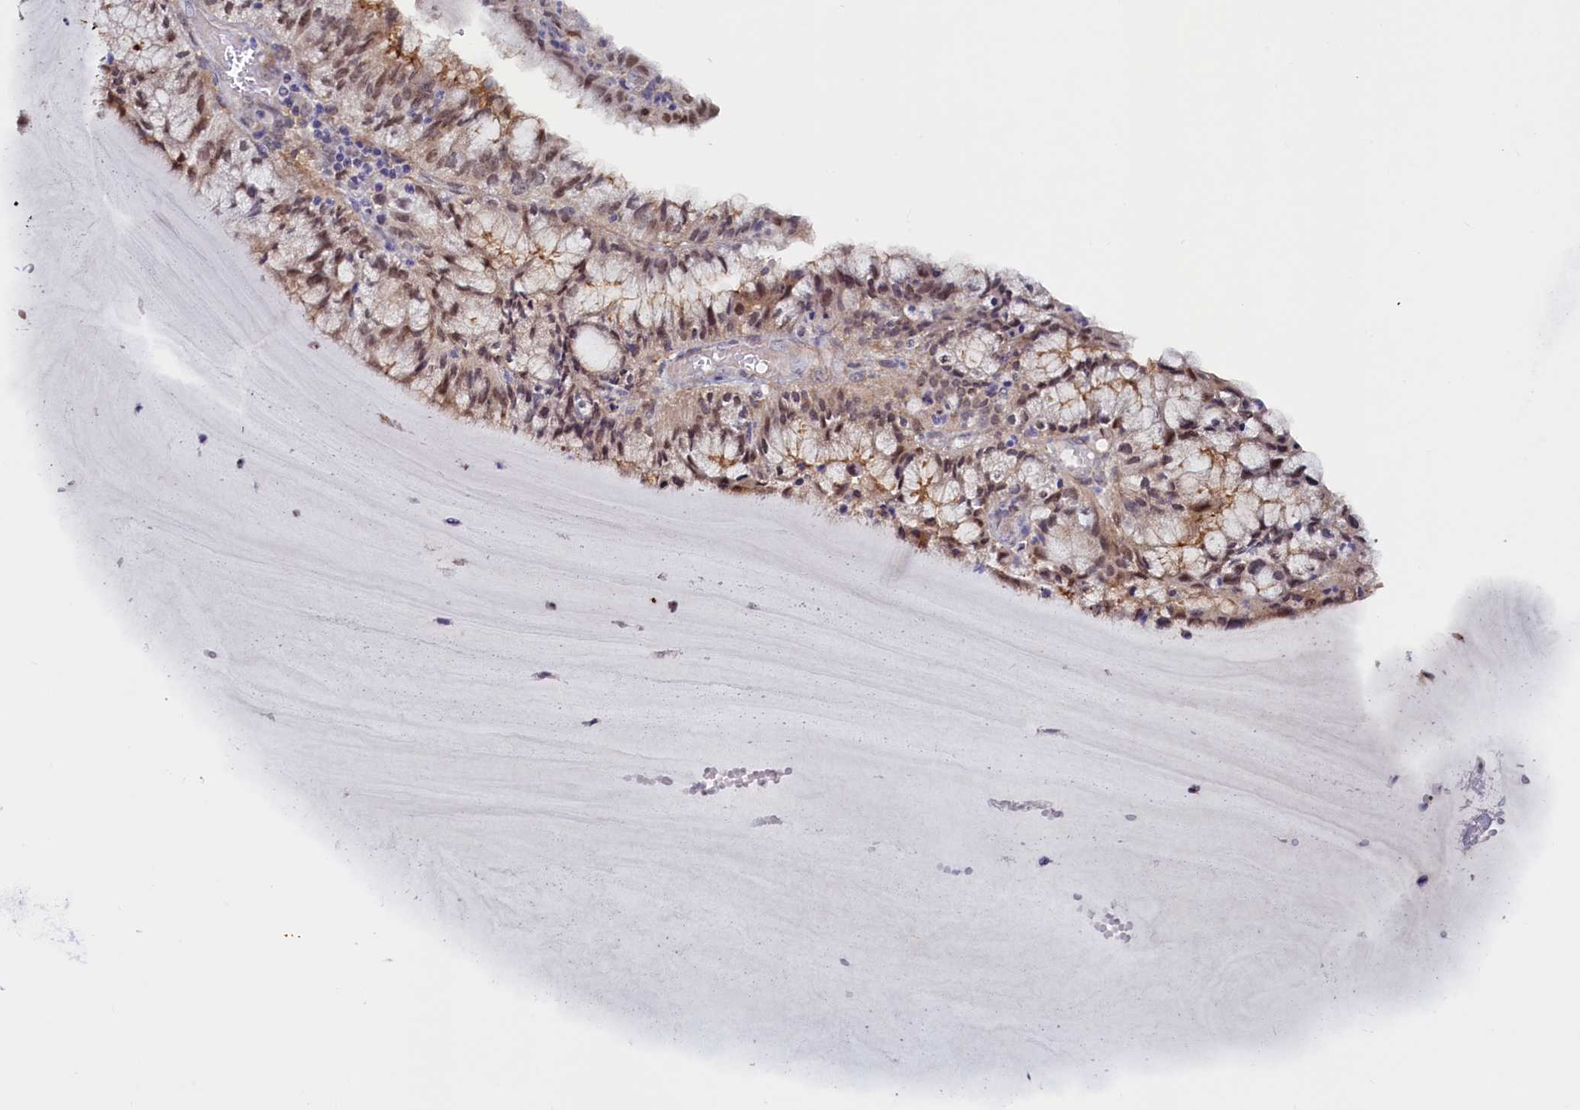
{"staining": {"intensity": "moderate", "quantity": "25%-75%", "location": "cytoplasmic/membranous,nuclear"}, "tissue": "endometrial cancer", "cell_type": "Tumor cells", "image_type": "cancer", "snomed": [{"axis": "morphology", "description": "Adenocarcinoma, NOS"}, {"axis": "topography", "description": "Endometrium"}], "caption": "Protein expression analysis of endometrial adenocarcinoma displays moderate cytoplasmic/membranous and nuclear expression in approximately 25%-75% of tumor cells.", "gene": "PACSIN3", "patient": {"sex": "female", "age": 81}}